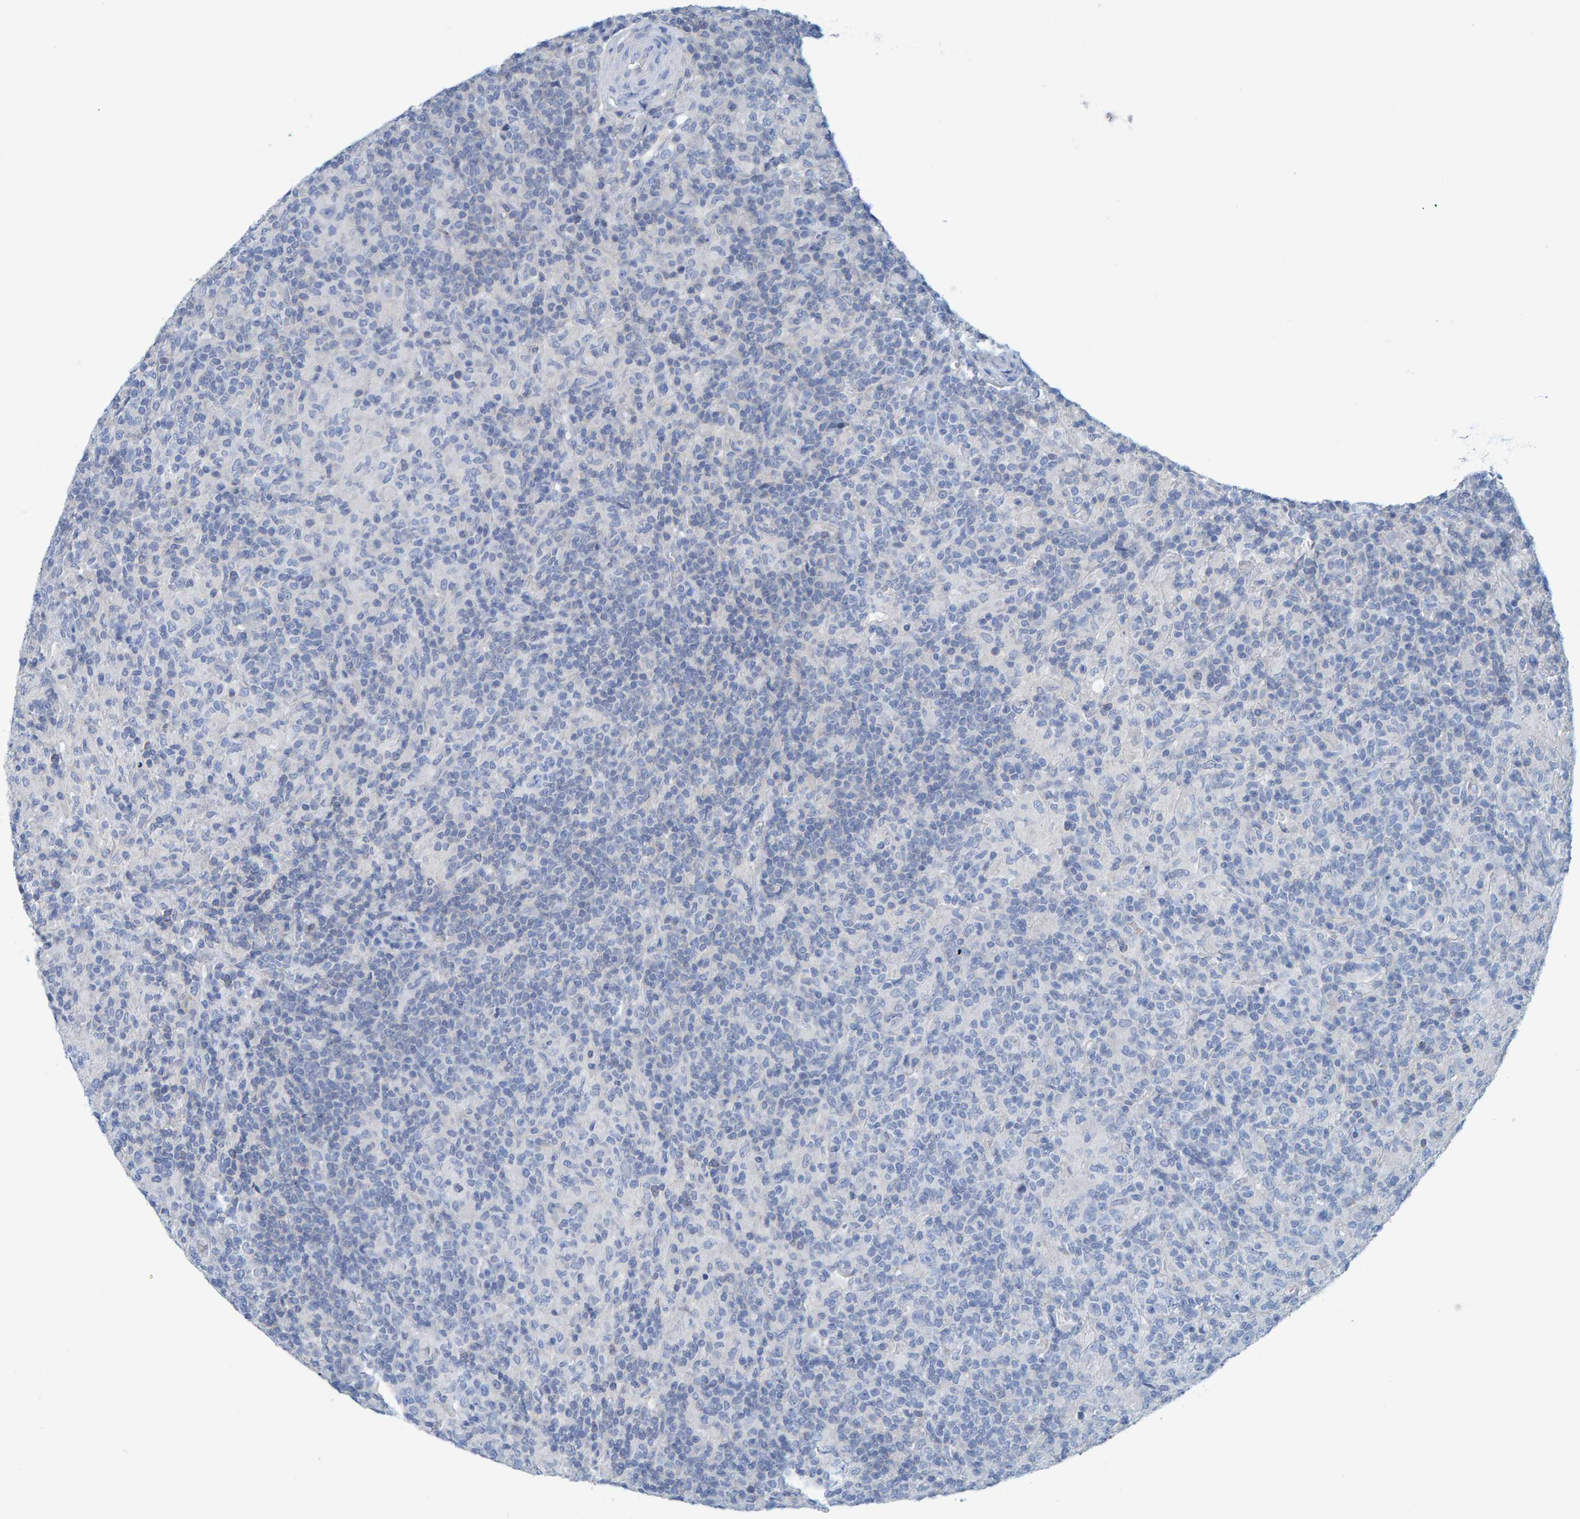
{"staining": {"intensity": "negative", "quantity": "none", "location": "none"}, "tissue": "lymphoma", "cell_type": "Tumor cells", "image_type": "cancer", "snomed": [{"axis": "morphology", "description": "Hodgkin's disease, NOS"}, {"axis": "topography", "description": "Lymph node"}], "caption": "Immunohistochemistry micrograph of neoplastic tissue: Hodgkin's disease stained with DAB exhibits no significant protein expression in tumor cells.", "gene": "ALAD", "patient": {"sex": "male", "age": 70}}